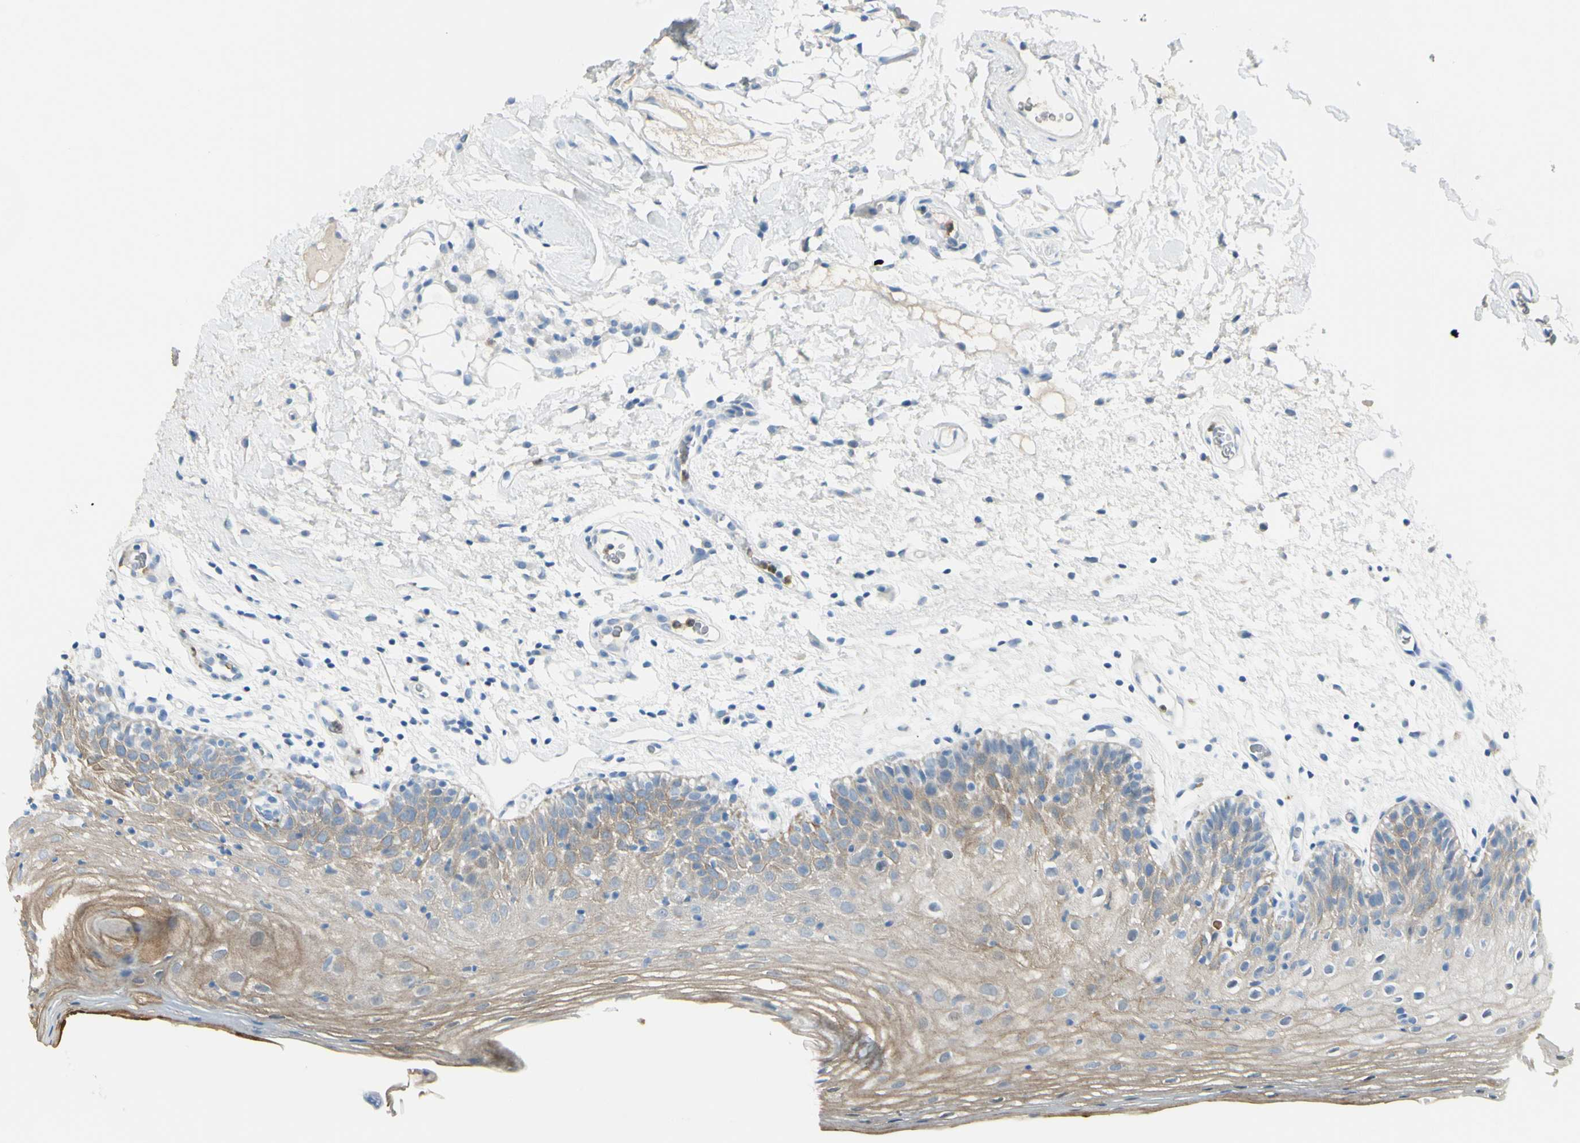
{"staining": {"intensity": "moderate", "quantity": "25%-75%", "location": "cytoplasmic/membranous"}, "tissue": "oral mucosa", "cell_type": "Squamous epithelial cells", "image_type": "normal", "snomed": [{"axis": "morphology", "description": "Normal tissue, NOS"}, {"axis": "morphology", "description": "Squamous cell carcinoma, NOS"}, {"axis": "topography", "description": "Skeletal muscle"}, {"axis": "topography", "description": "Oral tissue"}, {"axis": "topography", "description": "Head-Neck"}], "caption": "An image showing moderate cytoplasmic/membranous expression in approximately 25%-75% of squamous epithelial cells in normal oral mucosa, as visualized by brown immunohistochemical staining.", "gene": "ZNF557", "patient": {"sex": "male", "age": 71}}